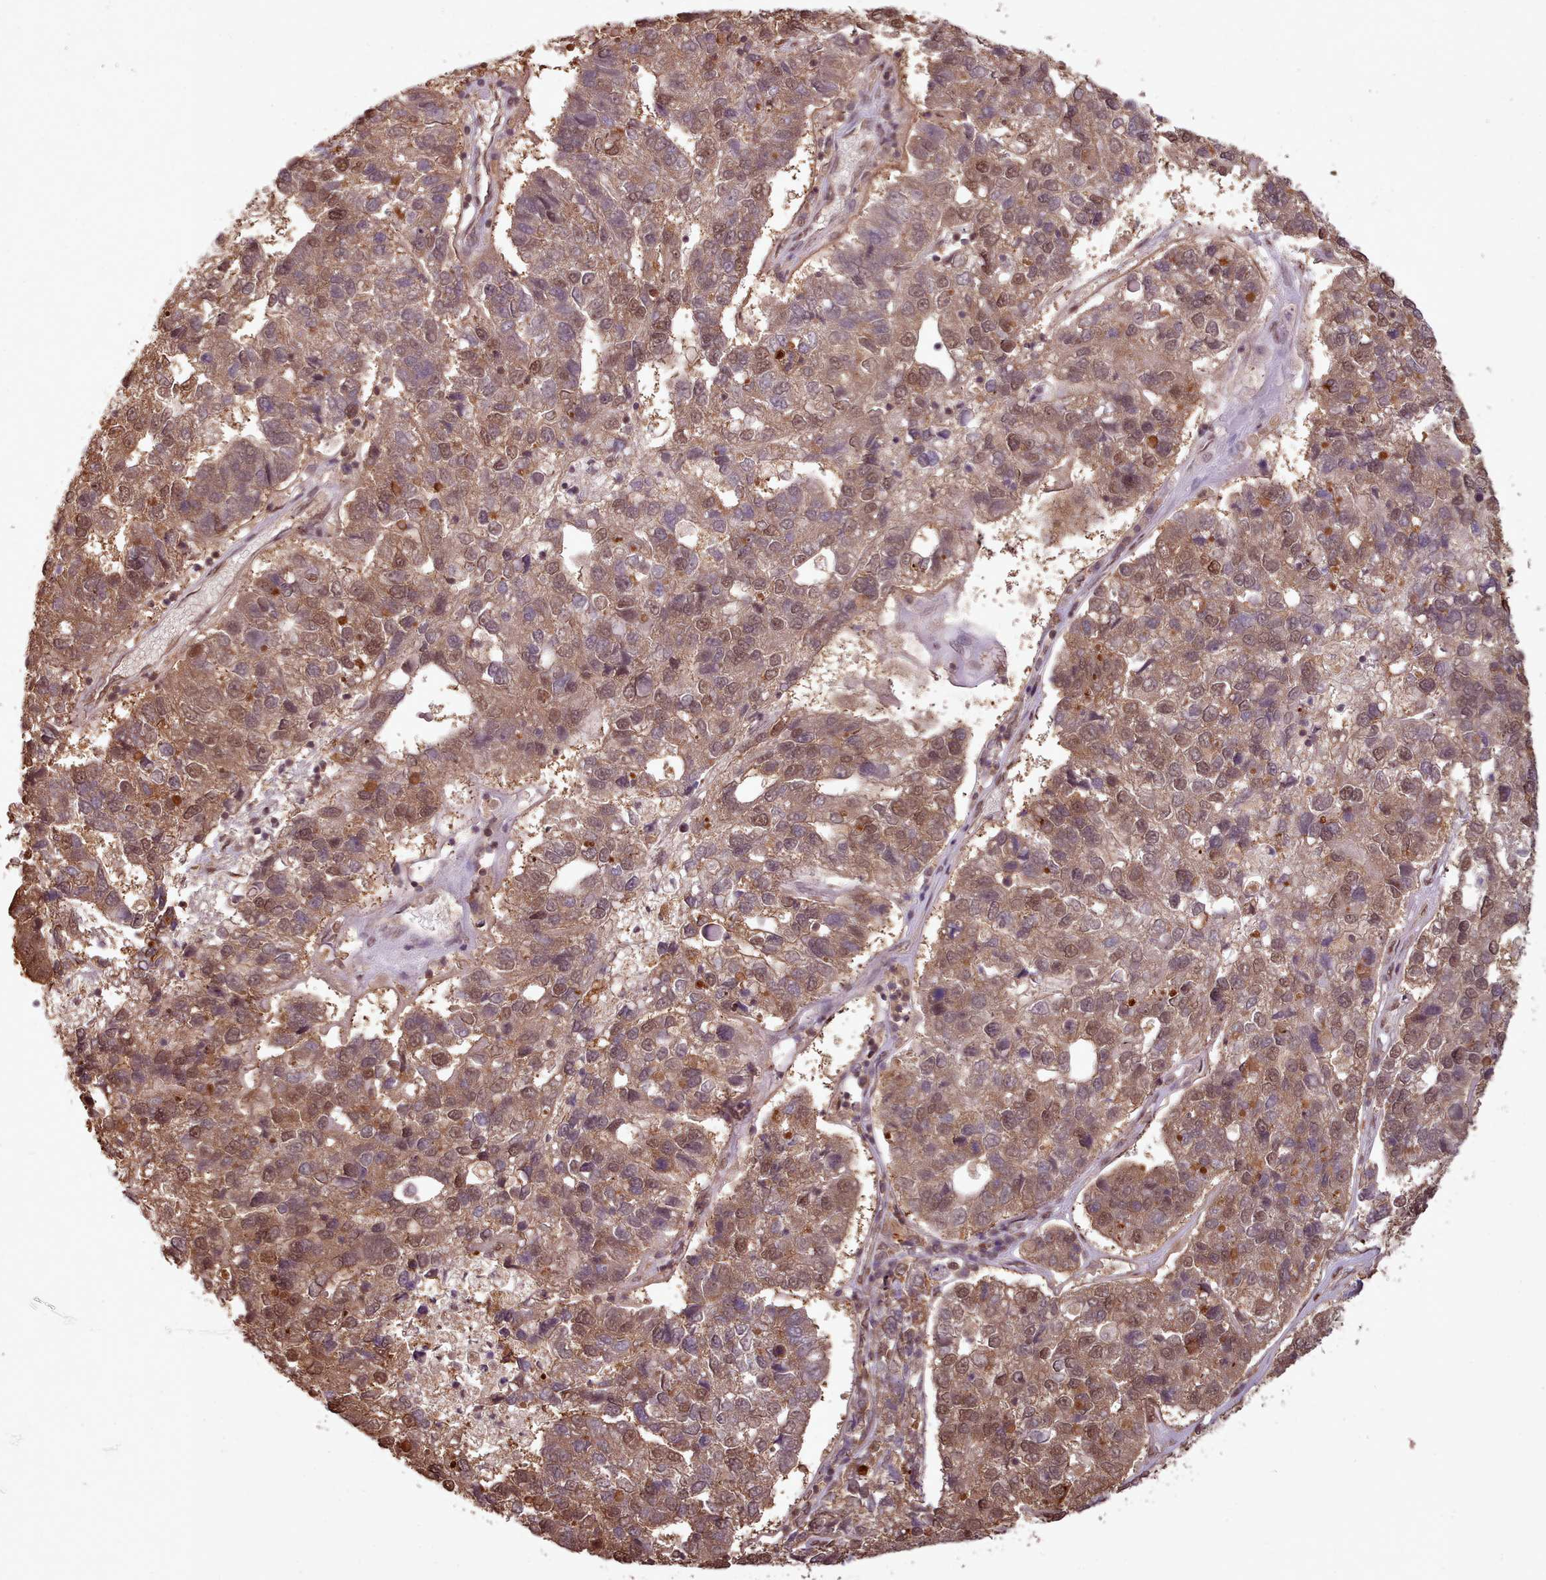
{"staining": {"intensity": "moderate", "quantity": ">75%", "location": "cytoplasmic/membranous,nuclear"}, "tissue": "pancreatic cancer", "cell_type": "Tumor cells", "image_type": "cancer", "snomed": [{"axis": "morphology", "description": "Adenocarcinoma, NOS"}, {"axis": "topography", "description": "Pancreas"}], "caption": "Immunohistochemistry (IHC) image of neoplastic tissue: human pancreatic adenocarcinoma stained using immunohistochemistry displays medium levels of moderate protein expression localized specifically in the cytoplasmic/membranous and nuclear of tumor cells, appearing as a cytoplasmic/membranous and nuclear brown color.", "gene": "RPS27A", "patient": {"sex": "female", "age": 61}}